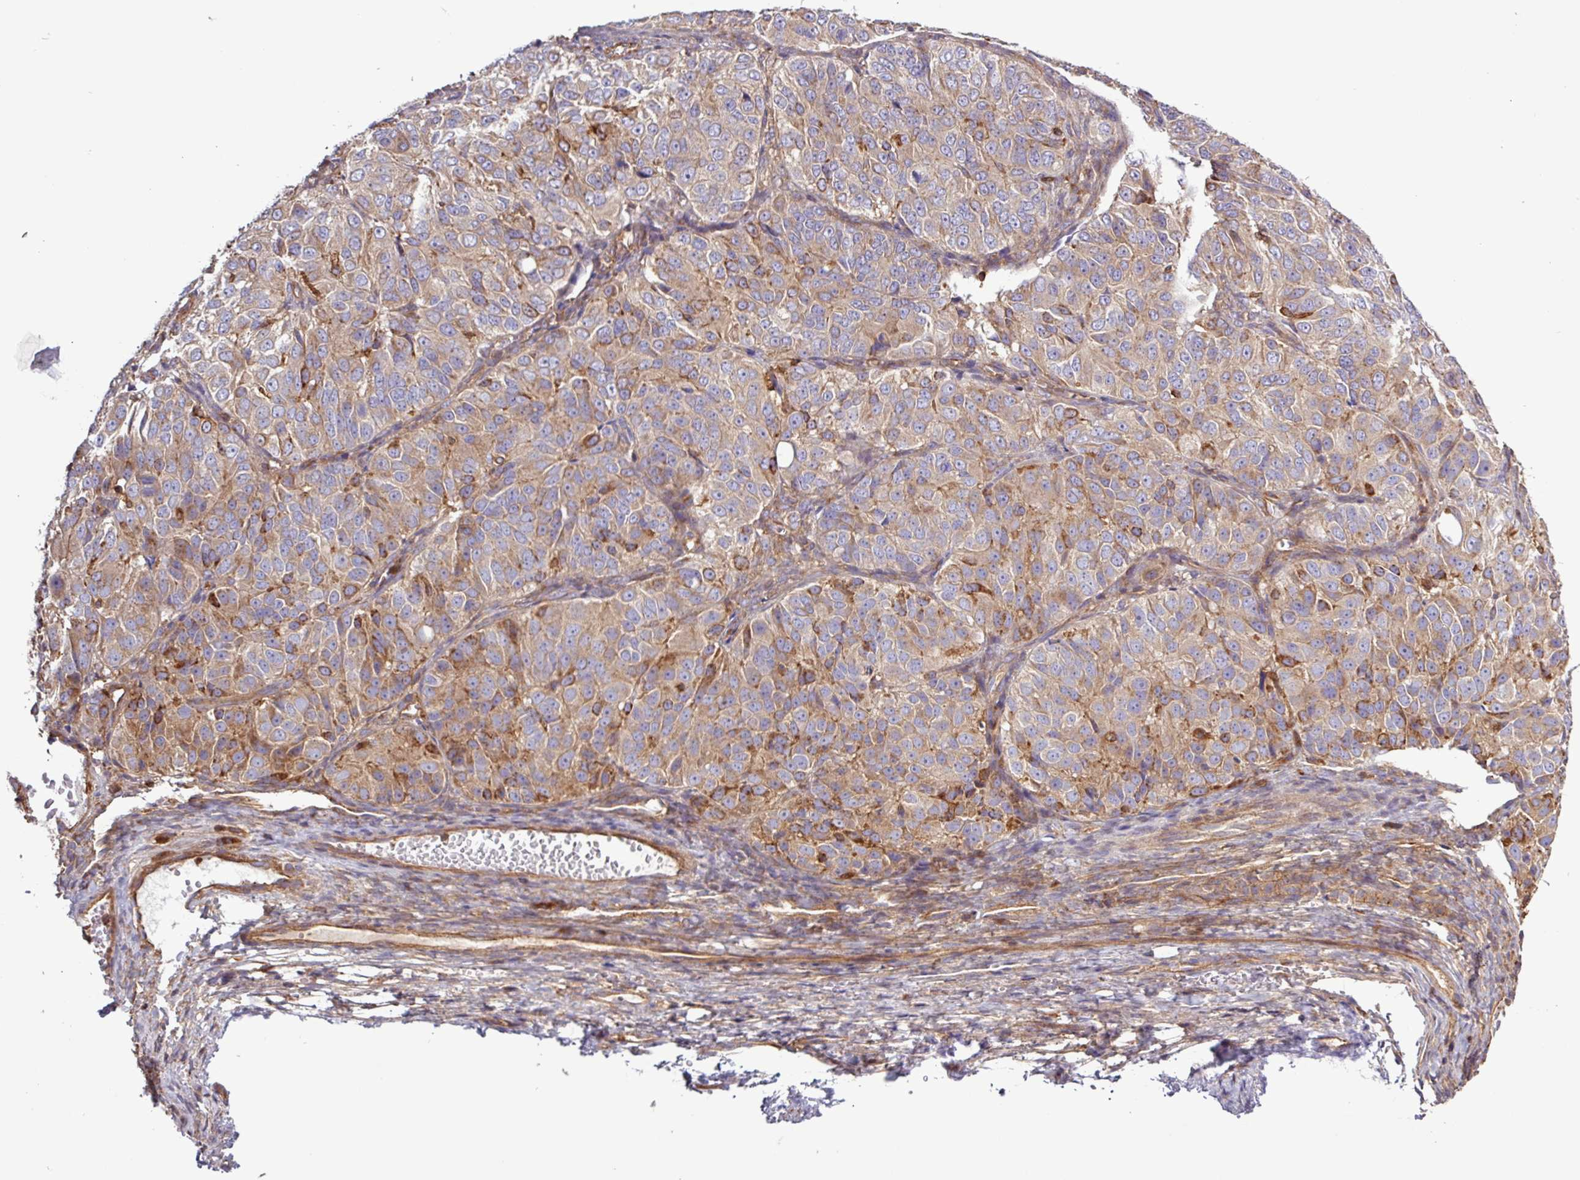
{"staining": {"intensity": "moderate", "quantity": "25%-75%", "location": "cytoplasmic/membranous"}, "tissue": "ovarian cancer", "cell_type": "Tumor cells", "image_type": "cancer", "snomed": [{"axis": "morphology", "description": "Carcinoma, endometroid"}, {"axis": "topography", "description": "Ovary"}], "caption": "This is an image of immunohistochemistry (IHC) staining of ovarian cancer, which shows moderate staining in the cytoplasmic/membranous of tumor cells.", "gene": "ACTR3", "patient": {"sex": "female", "age": 51}}